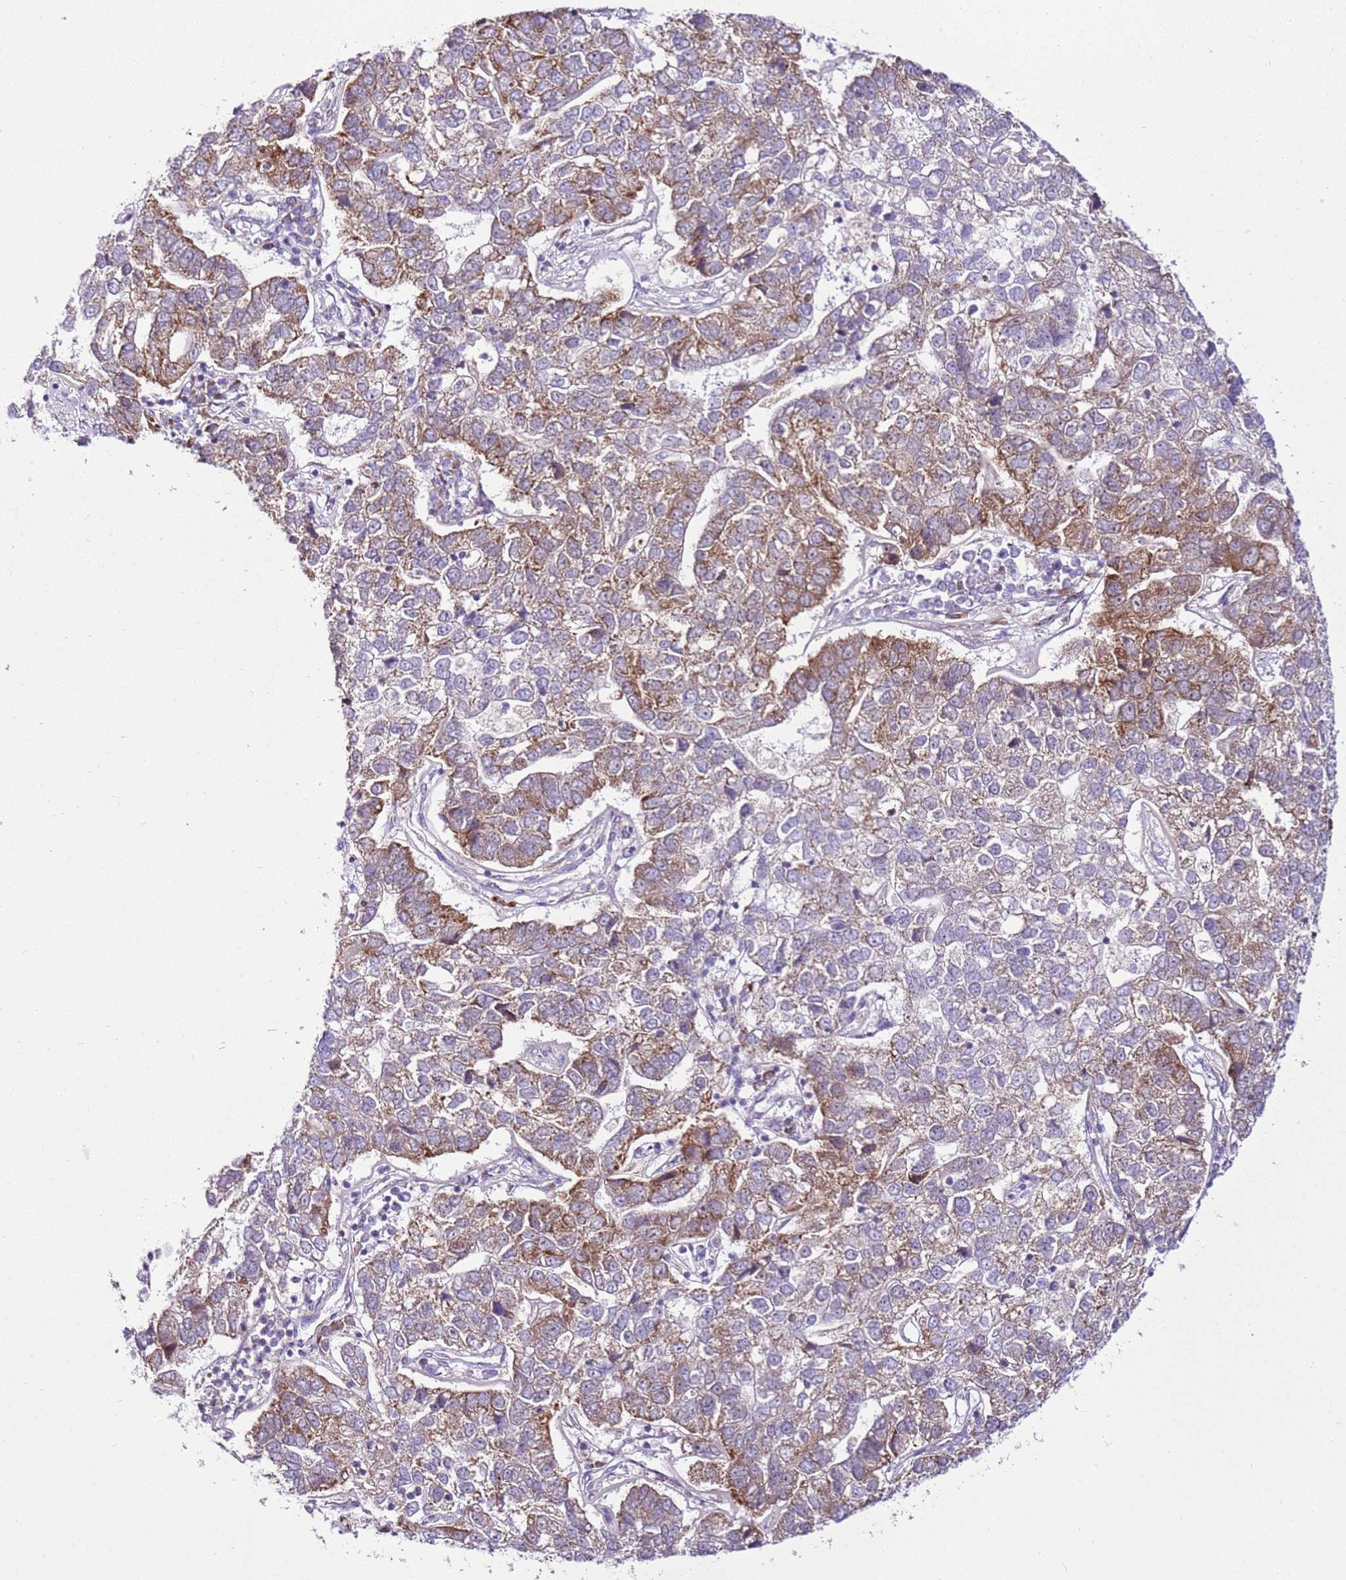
{"staining": {"intensity": "moderate", "quantity": "25%-75%", "location": "cytoplasmic/membranous"}, "tissue": "pancreatic cancer", "cell_type": "Tumor cells", "image_type": "cancer", "snomed": [{"axis": "morphology", "description": "Adenocarcinoma, NOS"}, {"axis": "topography", "description": "Pancreas"}], "caption": "A histopathology image showing moderate cytoplasmic/membranous expression in approximately 25%-75% of tumor cells in pancreatic cancer (adenocarcinoma), as visualized by brown immunohistochemical staining.", "gene": "MRPL36", "patient": {"sex": "female", "age": 61}}